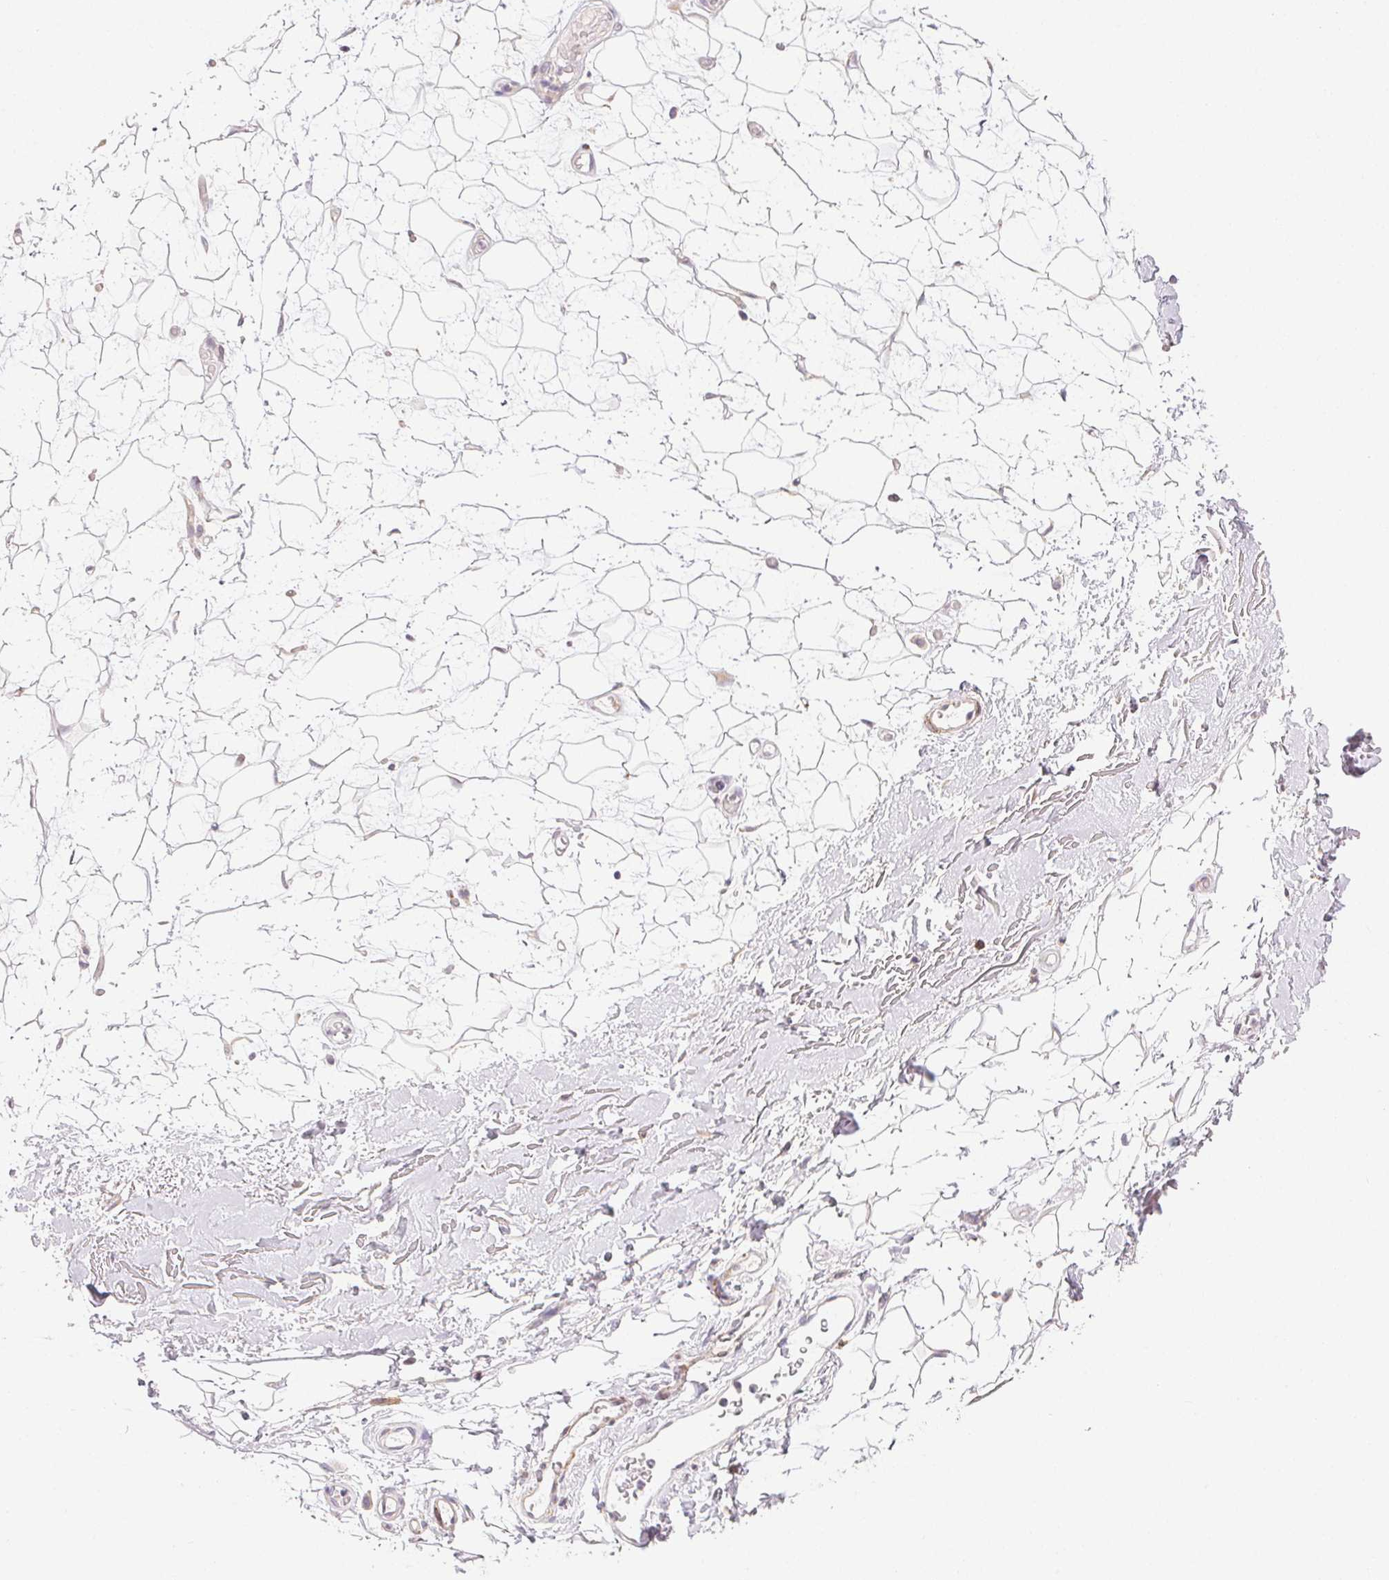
{"staining": {"intensity": "weak", "quantity": "25%-75%", "location": "cytoplasmic/membranous"}, "tissue": "adipose tissue", "cell_type": "Adipocytes", "image_type": "normal", "snomed": [{"axis": "morphology", "description": "Normal tissue, NOS"}, {"axis": "topography", "description": "Anal"}, {"axis": "topography", "description": "Peripheral nerve tissue"}], "caption": "Immunohistochemical staining of benign human adipose tissue displays 25%-75% levels of weak cytoplasmic/membranous protein staining in approximately 25%-75% of adipocytes.", "gene": "RPGRIP1", "patient": {"sex": "male", "age": 78}}